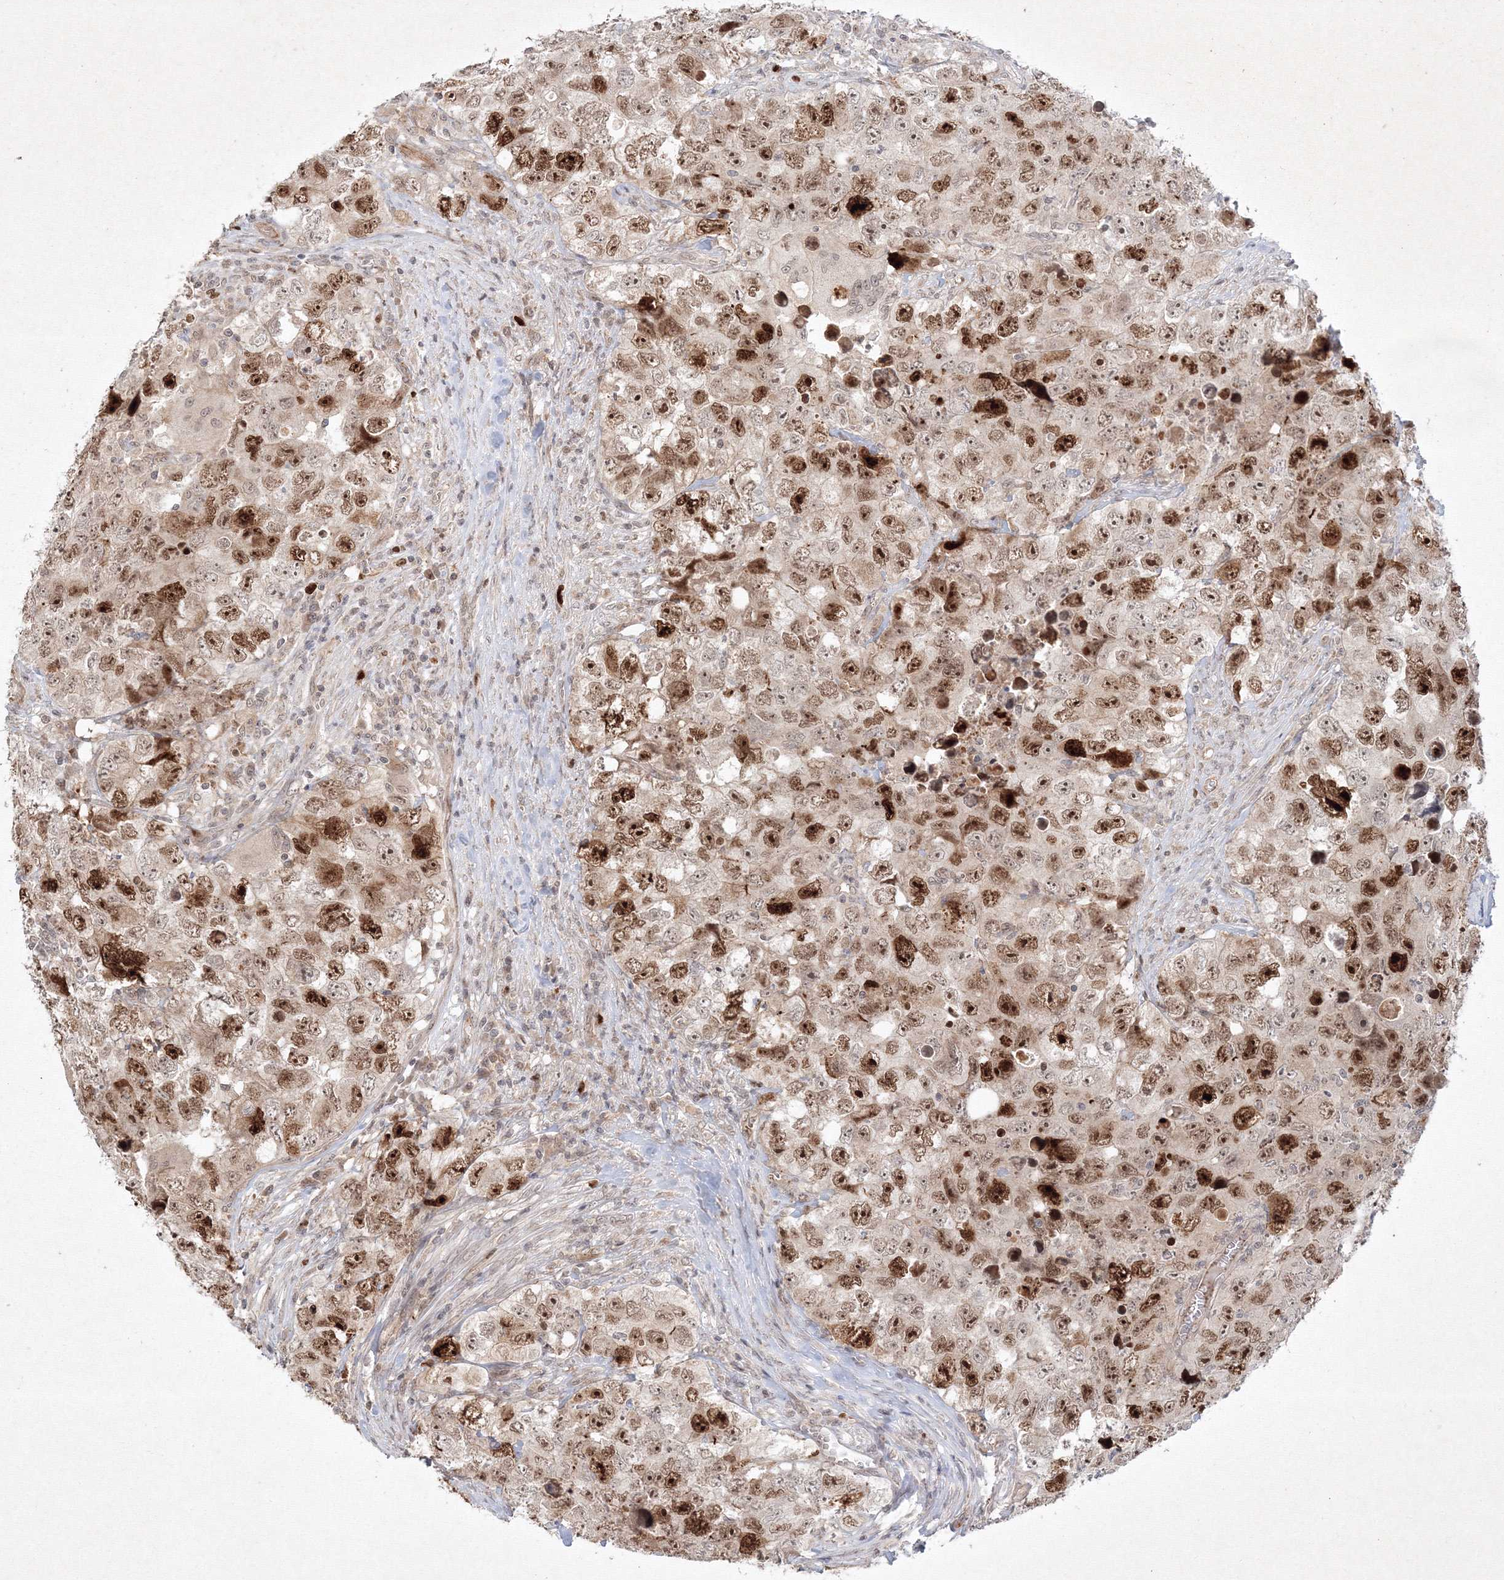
{"staining": {"intensity": "moderate", "quantity": ">75%", "location": "nuclear"}, "tissue": "testis cancer", "cell_type": "Tumor cells", "image_type": "cancer", "snomed": [{"axis": "morphology", "description": "Seminoma, NOS"}, {"axis": "morphology", "description": "Carcinoma, Embryonal, NOS"}, {"axis": "topography", "description": "Testis"}], "caption": "The micrograph shows immunohistochemical staining of testis cancer. There is moderate nuclear positivity is identified in about >75% of tumor cells. (Stains: DAB in brown, nuclei in blue, Microscopy: brightfield microscopy at high magnification).", "gene": "KIF20A", "patient": {"sex": "male", "age": 43}}